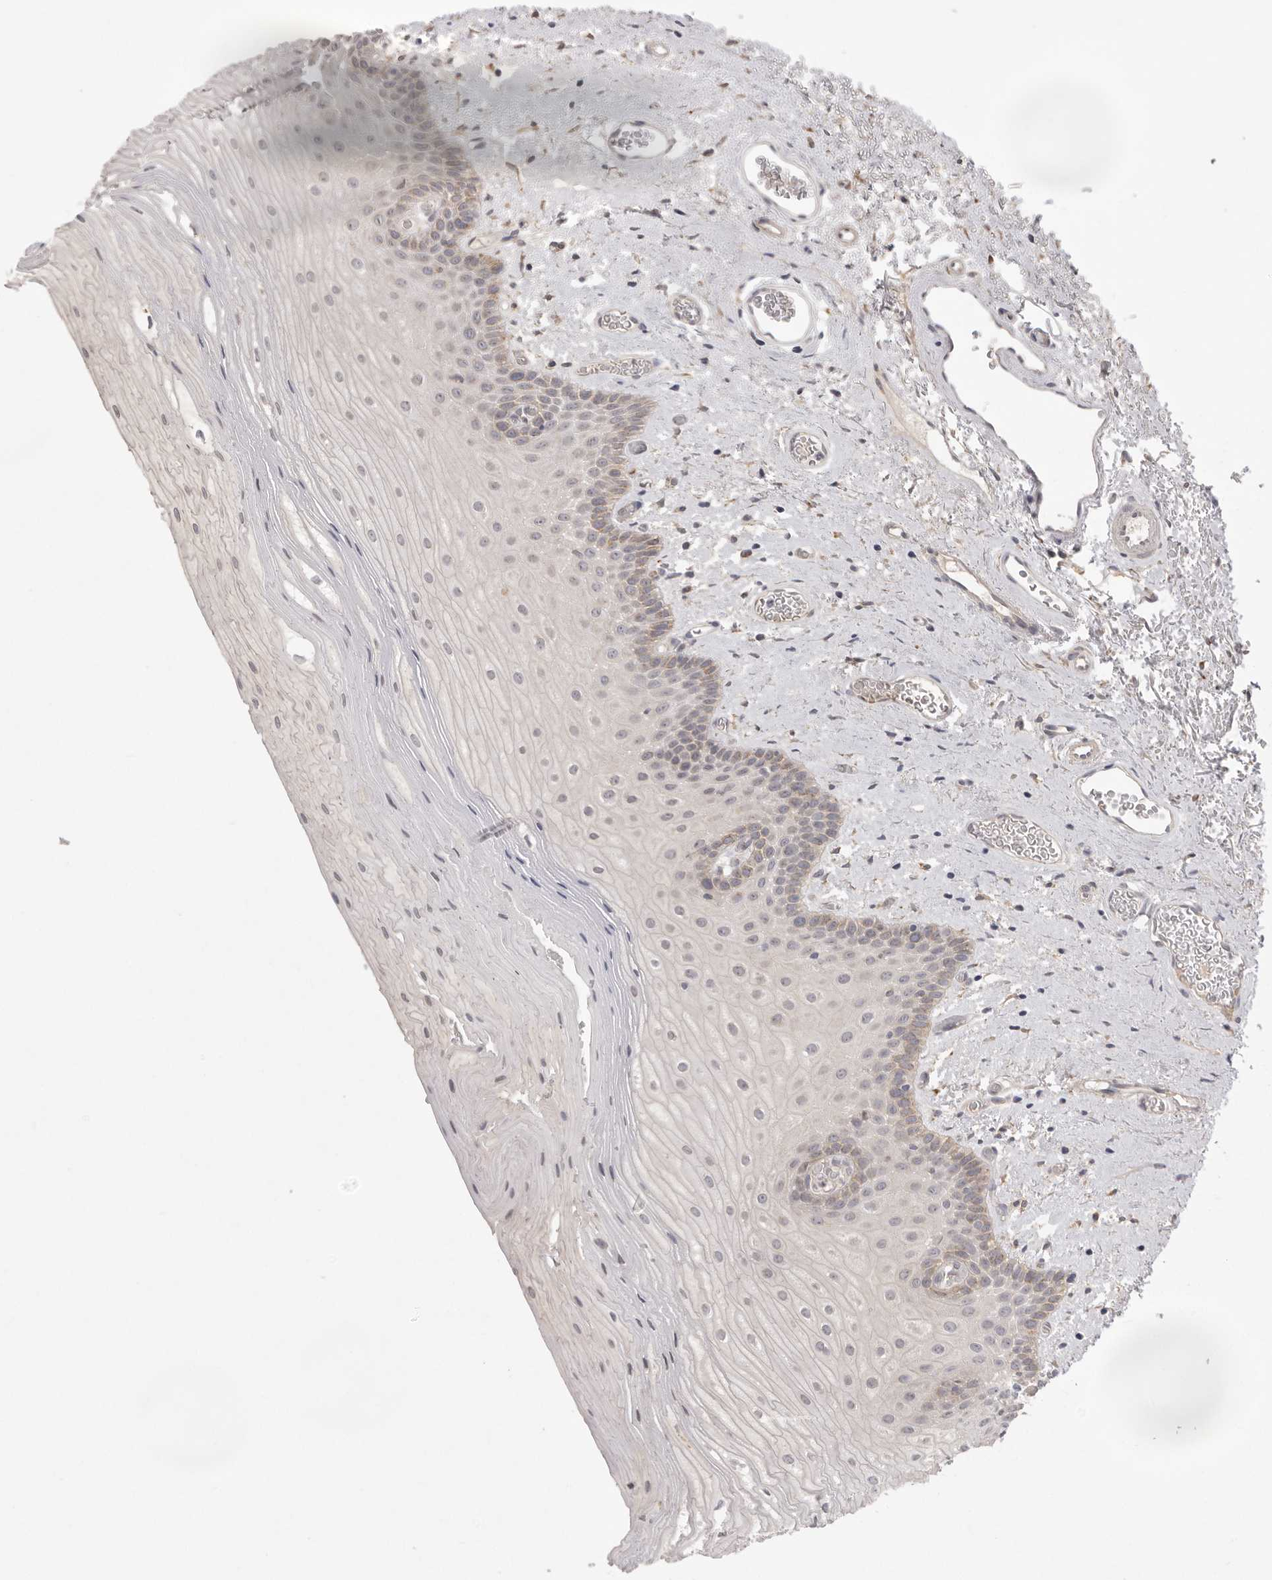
{"staining": {"intensity": "moderate", "quantity": "<25%", "location": "cytoplasmic/membranous"}, "tissue": "oral mucosa", "cell_type": "Squamous epithelial cells", "image_type": "normal", "snomed": [{"axis": "morphology", "description": "Normal tissue, NOS"}, {"axis": "topography", "description": "Oral tissue"}], "caption": "A brown stain highlights moderate cytoplasmic/membranous staining of a protein in squamous epithelial cells of normal oral mucosa.", "gene": "TLR3", "patient": {"sex": "male", "age": 52}}